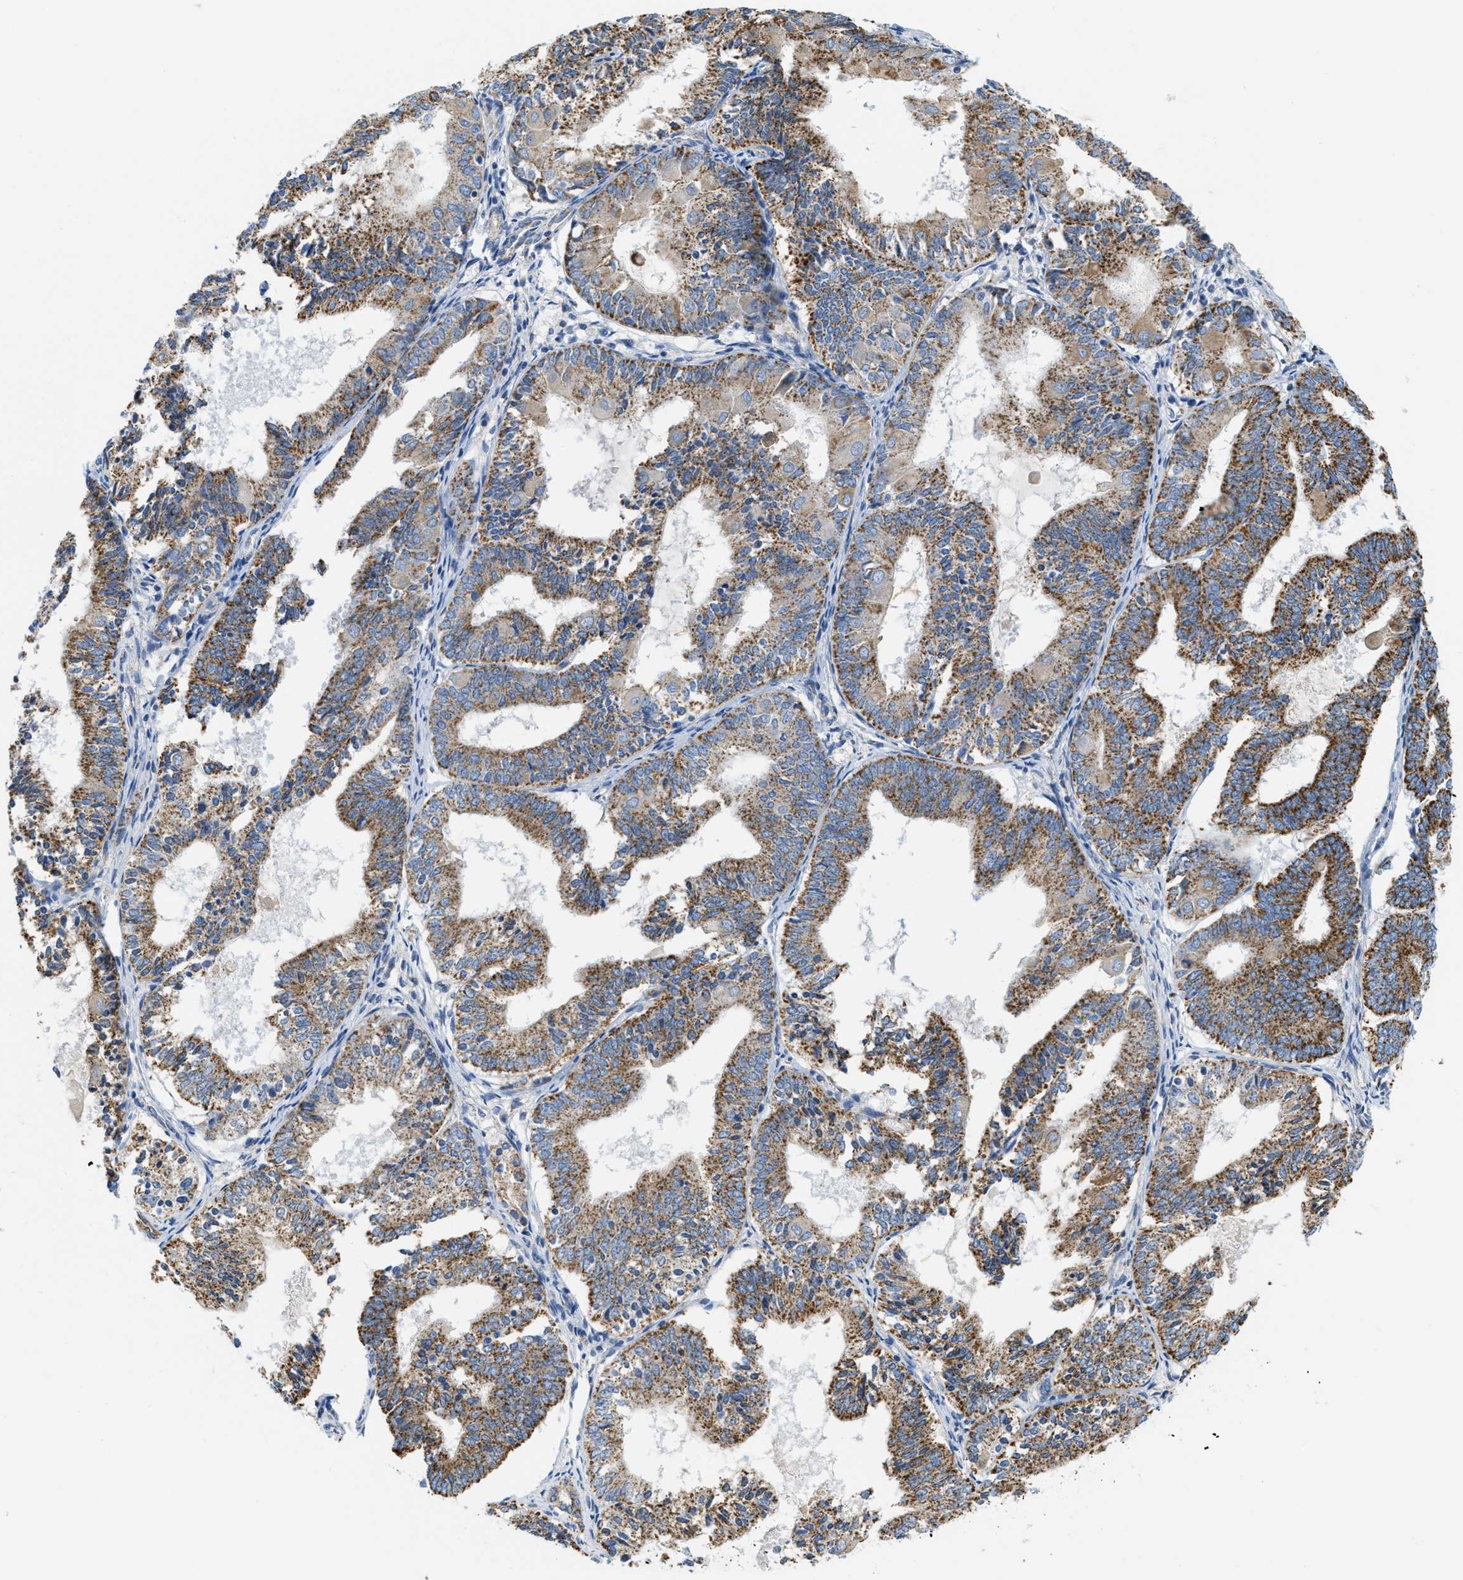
{"staining": {"intensity": "moderate", "quantity": ">75%", "location": "cytoplasmic/membranous"}, "tissue": "endometrial cancer", "cell_type": "Tumor cells", "image_type": "cancer", "snomed": [{"axis": "morphology", "description": "Adenocarcinoma, NOS"}, {"axis": "topography", "description": "Endometrium"}], "caption": "The micrograph demonstrates a brown stain indicating the presence of a protein in the cytoplasmic/membranous of tumor cells in adenocarcinoma (endometrial). Ihc stains the protein of interest in brown and the nuclei are stained blue.", "gene": "KCNJ5", "patient": {"sex": "female", "age": 81}}